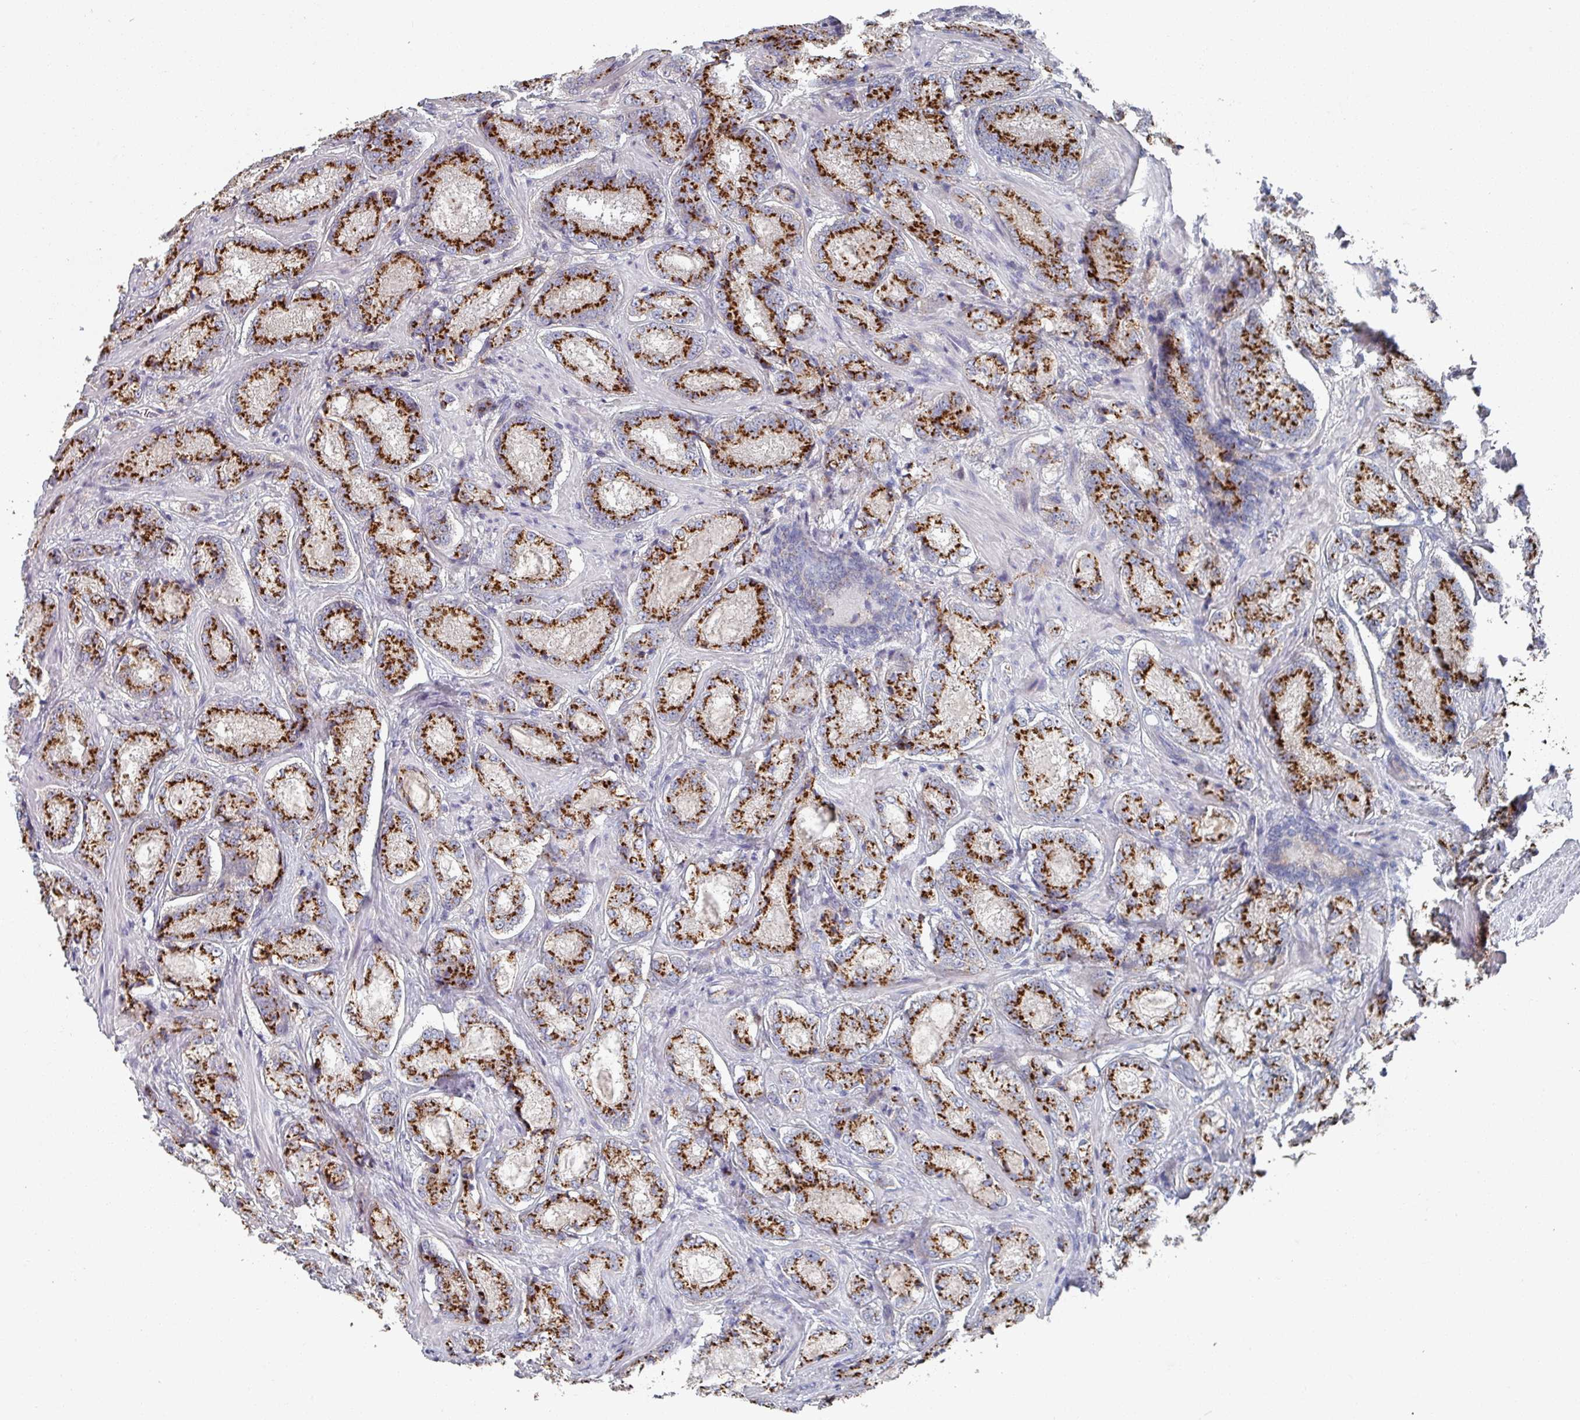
{"staining": {"intensity": "strong", "quantity": ">75%", "location": "cytoplasmic/membranous"}, "tissue": "prostate cancer", "cell_type": "Tumor cells", "image_type": "cancer", "snomed": [{"axis": "morphology", "description": "Adenocarcinoma, Low grade"}, {"axis": "topography", "description": "Prostate"}], "caption": "This image reveals immunohistochemistry (IHC) staining of prostate low-grade adenocarcinoma, with high strong cytoplasmic/membranous staining in approximately >75% of tumor cells.", "gene": "EFL1", "patient": {"sex": "male", "age": 74}}